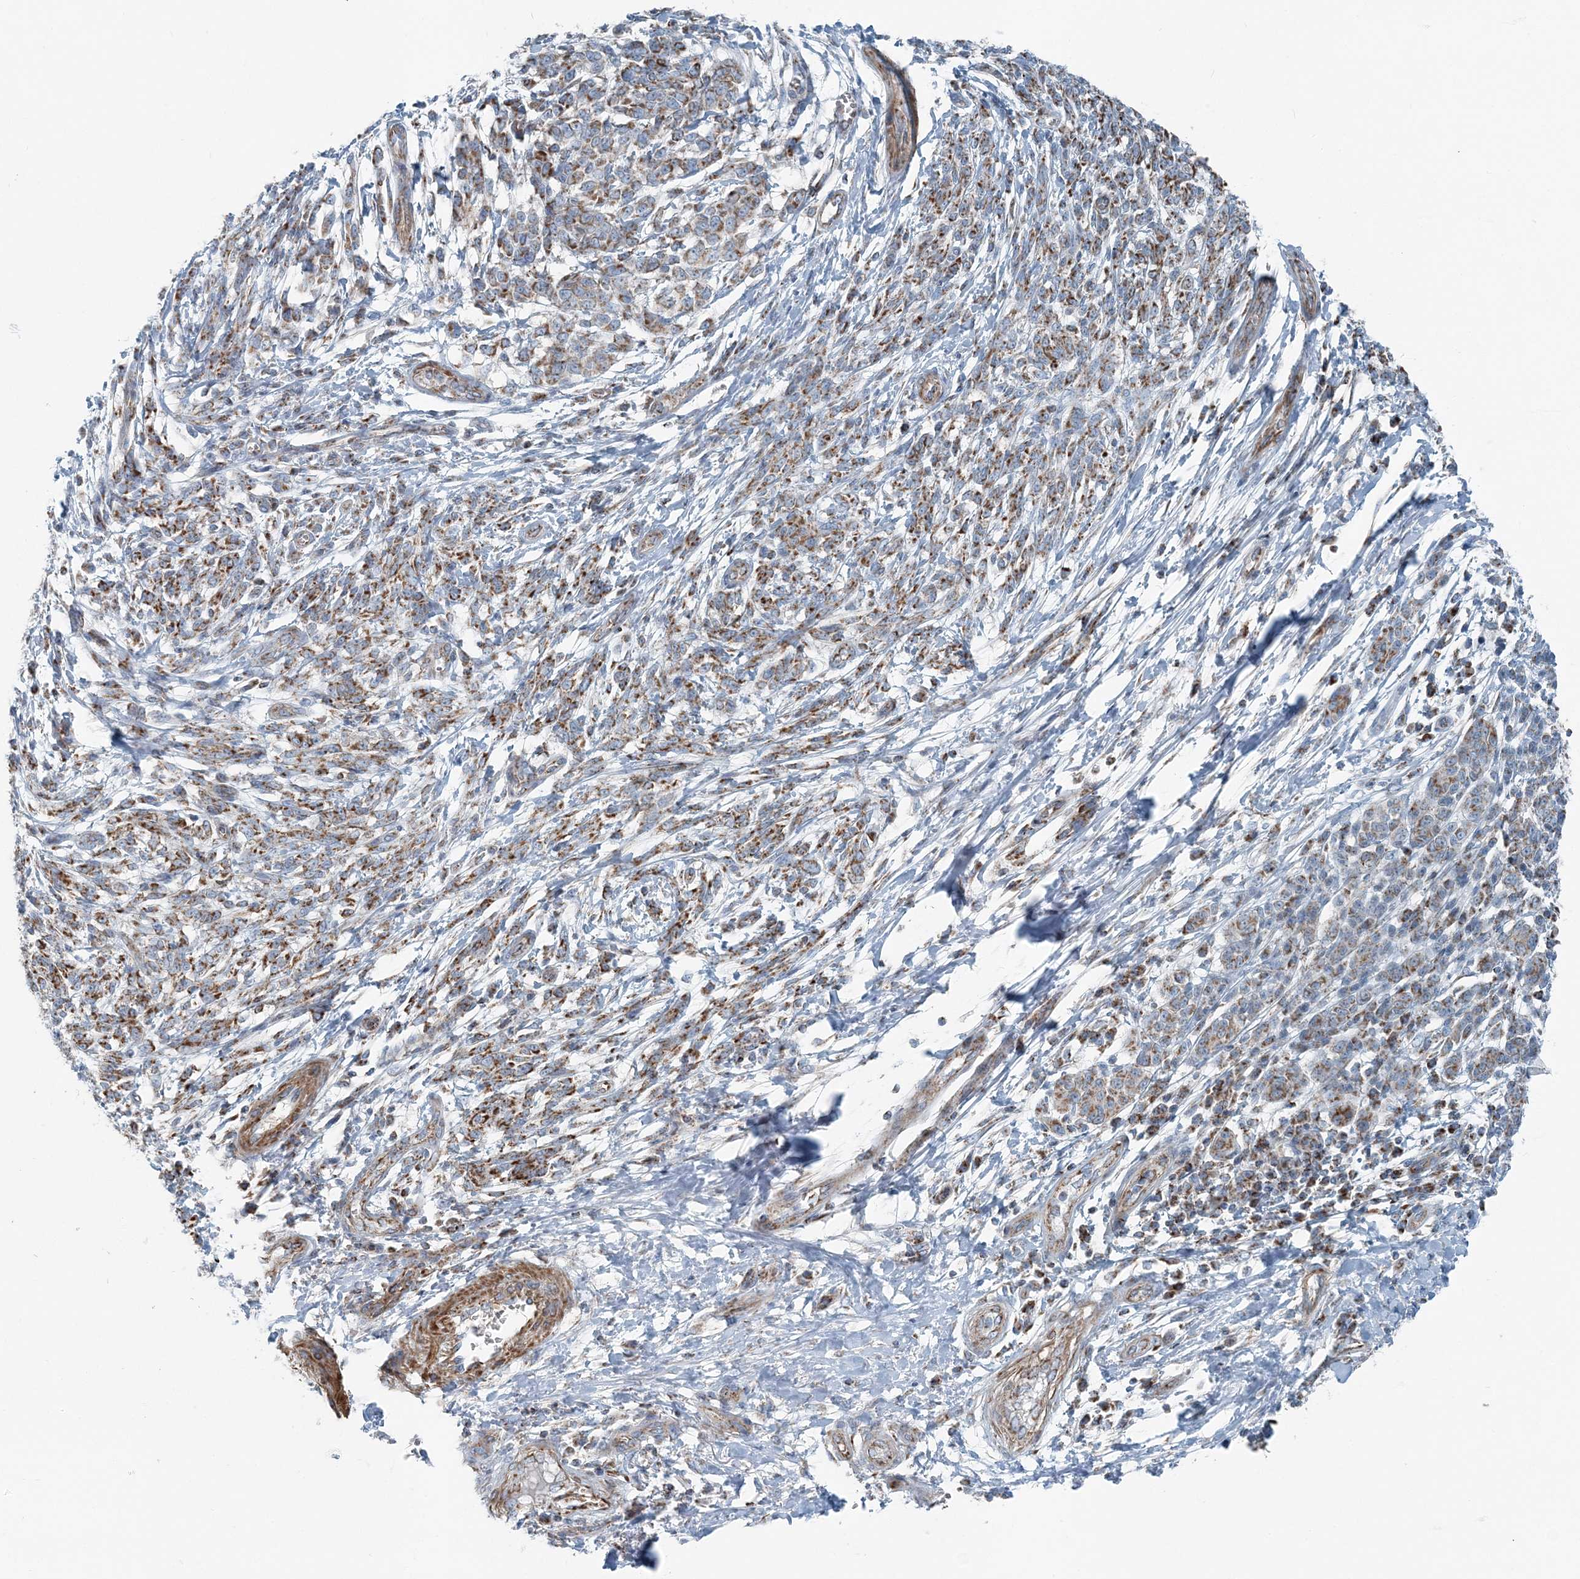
{"staining": {"intensity": "moderate", "quantity": ">75%", "location": "cytoplasmic/membranous"}, "tissue": "melanoma", "cell_type": "Tumor cells", "image_type": "cancer", "snomed": [{"axis": "morphology", "description": "Malignant melanoma, NOS"}, {"axis": "topography", "description": "Skin"}], "caption": "Immunohistochemistry image of malignant melanoma stained for a protein (brown), which displays medium levels of moderate cytoplasmic/membranous staining in about >75% of tumor cells.", "gene": "INTU", "patient": {"sex": "male", "age": 49}}